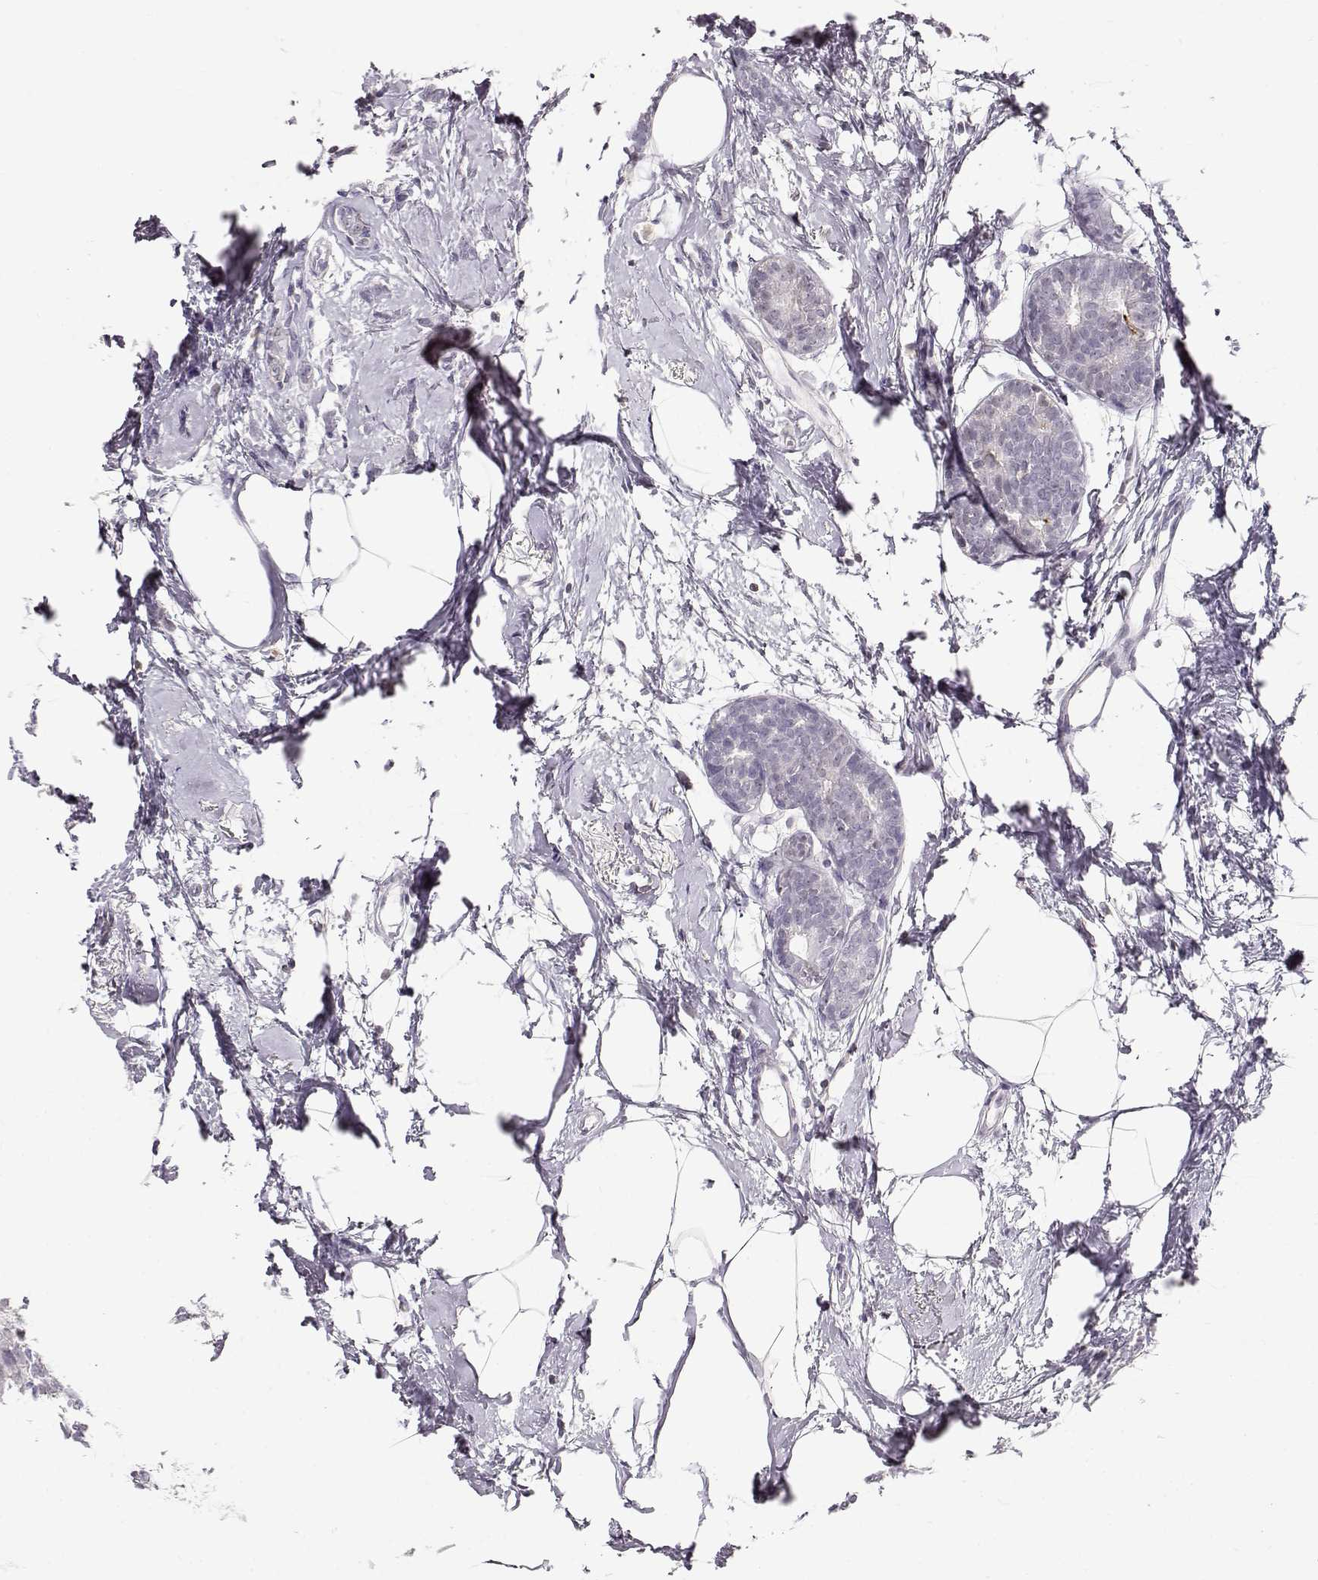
{"staining": {"intensity": "negative", "quantity": "none", "location": "none"}, "tissue": "breast cancer", "cell_type": "Tumor cells", "image_type": "cancer", "snomed": [{"axis": "morphology", "description": "Duct carcinoma"}, {"axis": "topography", "description": "Breast"}], "caption": "Photomicrograph shows no protein positivity in tumor cells of breast invasive ductal carcinoma tissue.", "gene": "TEPP", "patient": {"sex": "female", "age": 40}}